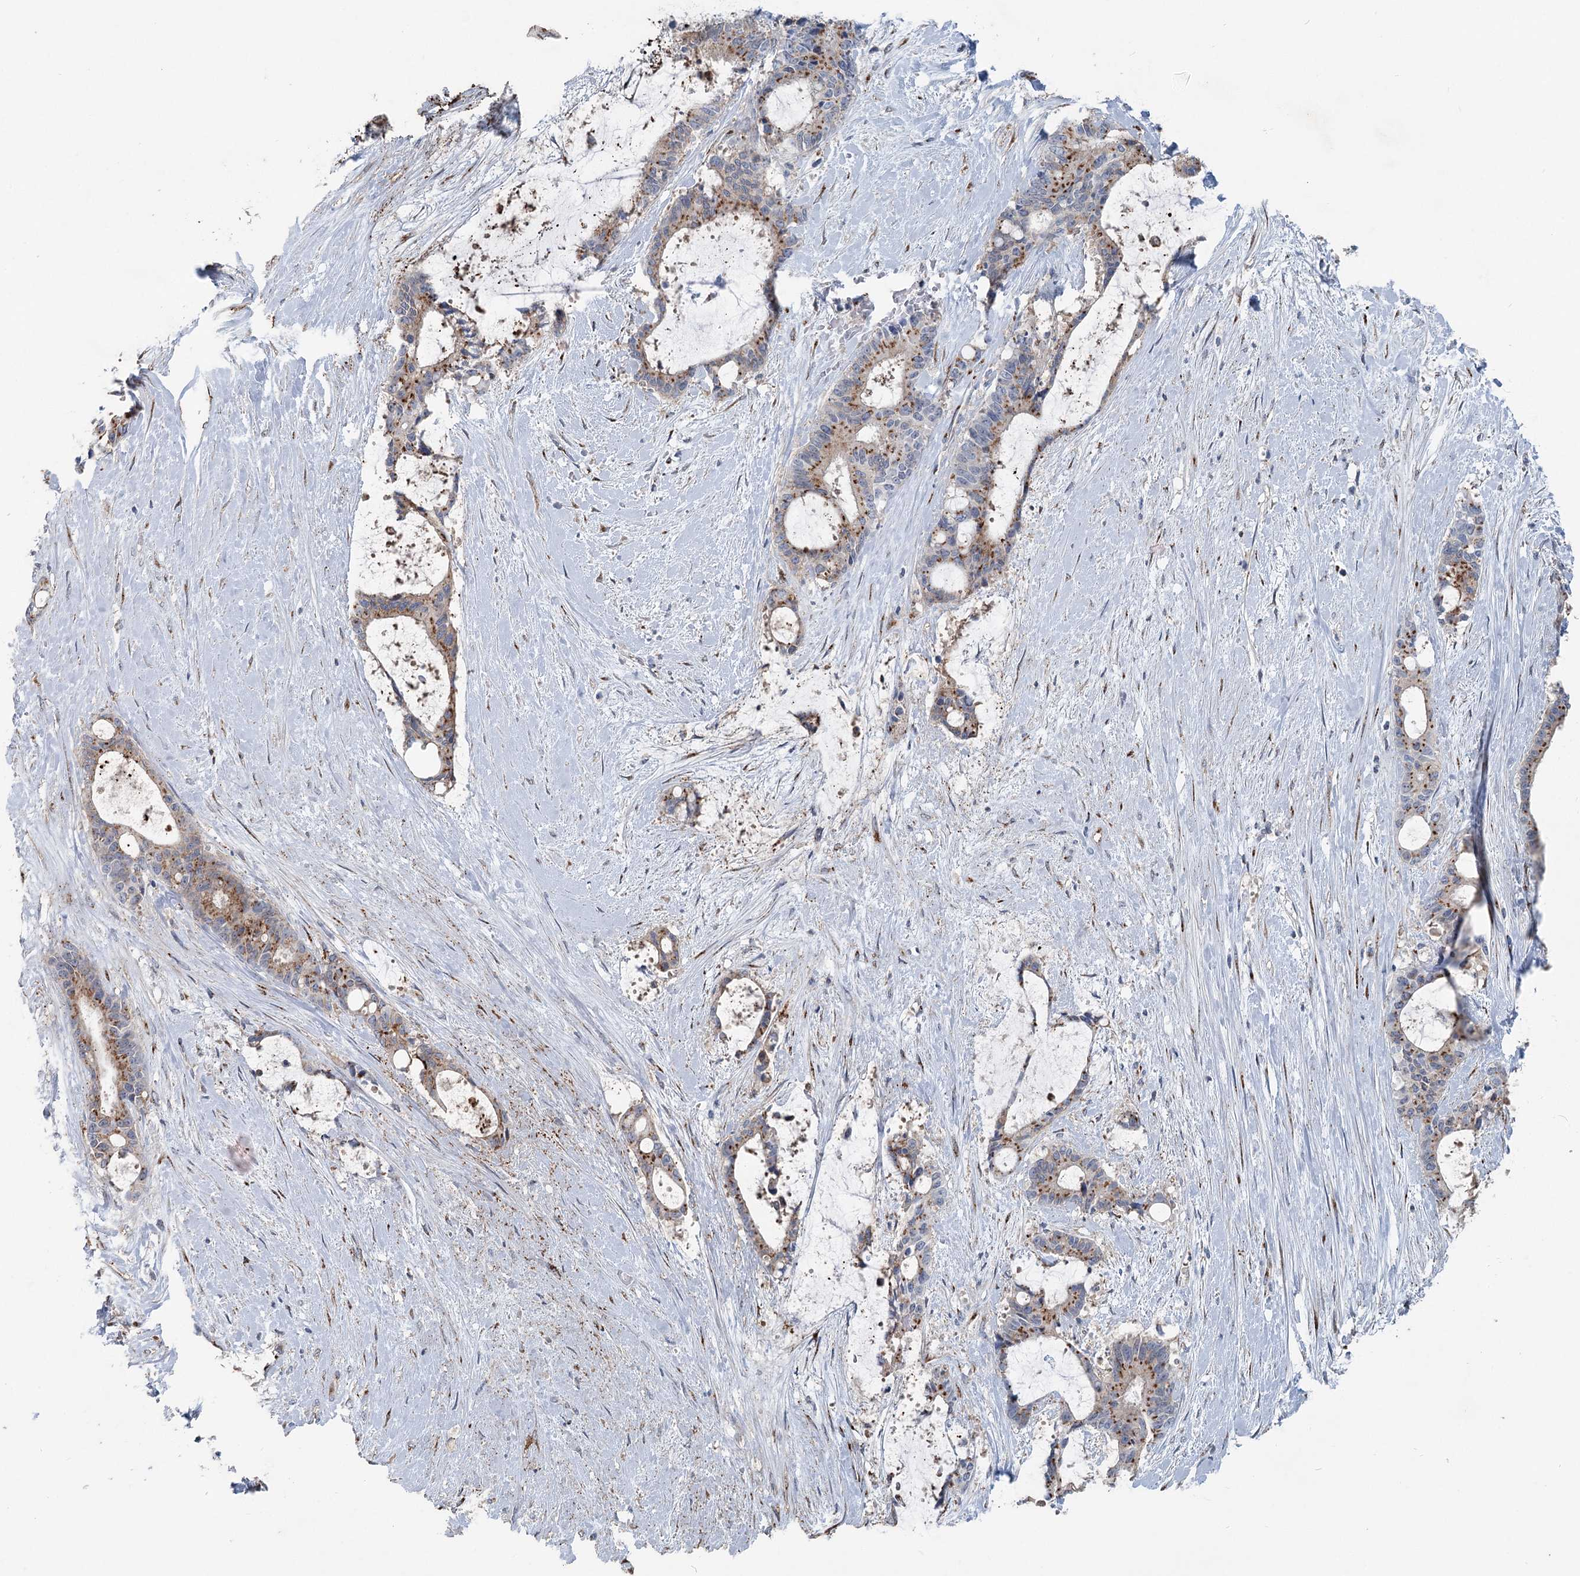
{"staining": {"intensity": "moderate", "quantity": ">75%", "location": "cytoplasmic/membranous"}, "tissue": "liver cancer", "cell_type": "Tumor cells", "image_type": "cancer", "snomed": [{"axis": "morphology", "description": "Normal tissue, NOS"}, {"axis": "morphology", "description": "Cholangiocarcinoma"}, {"axis": "topography", "description": "Liver"}, {"axis": "topography", "description": "Peripheral nerve tissue"}], "caption": "Protein expression analysis of human cholangiocarcinoma (liver) reveals moderate cytoplasmic/membranous expression in about >75% of tumor cells. The staining was performed using DAB, with brown indicating positive protein expression. Nuclei are stained blue with hematoxylin.", "gene": "ITIH5", "patient": {"sex": "female", "age": 73}}